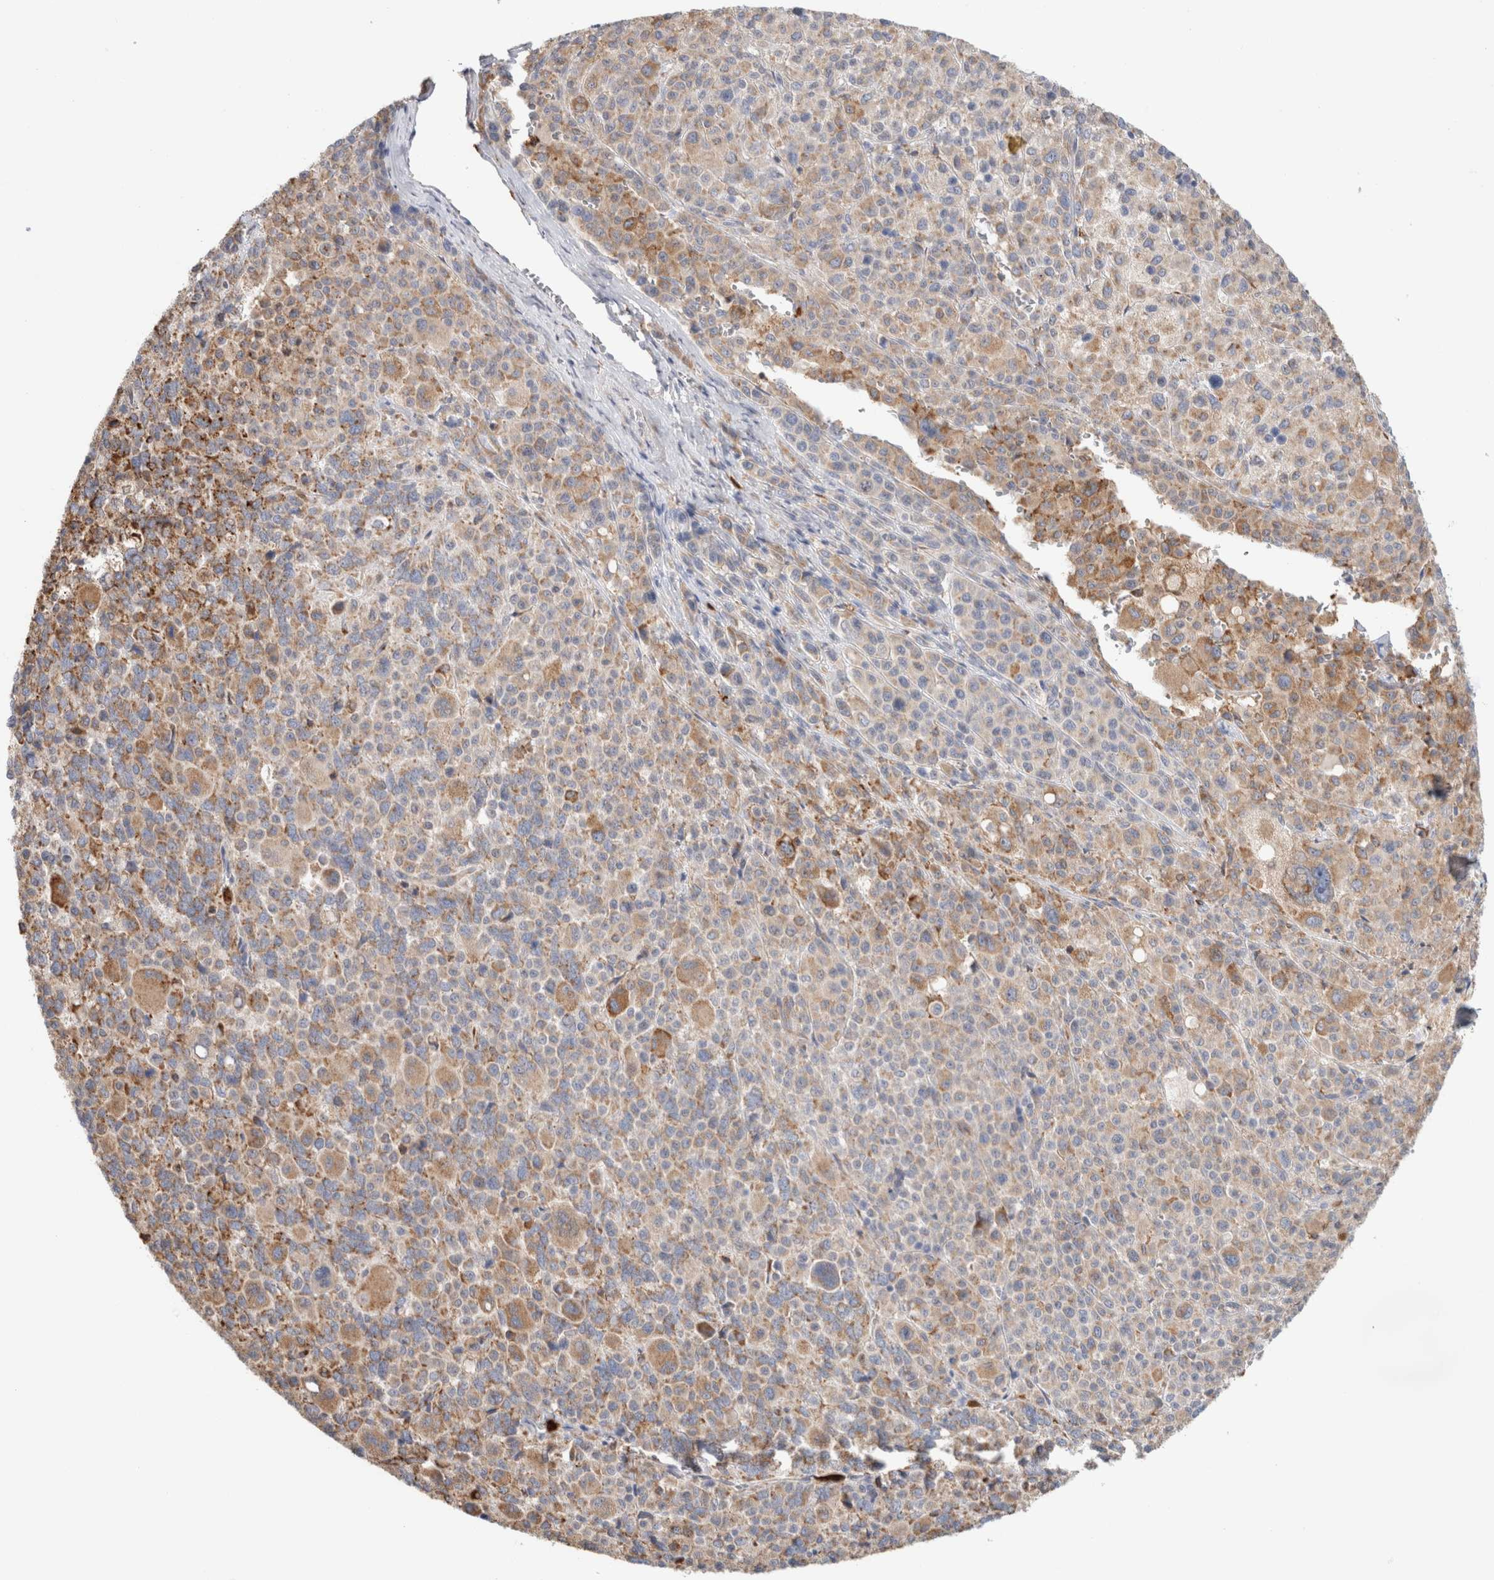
{"staining": {"intensity": "weak", "quantity": ">75%", "location": "cytoplasmic/membranous"}, "tissue": "melanoma", "cell_type": "Tumor cells", "image_type": "cancer", "snomed": [{"axis": "morphology", "description": "Malignant melanoma, Metastatic site"}, {"axis": "topography", "description": "Skin"}], "caption": "Melanoma stained with a protein marker exhibits weak staining in tumor cells.", "gene": "P4HA1", "patient": {"sex": "female", "age": 74}}